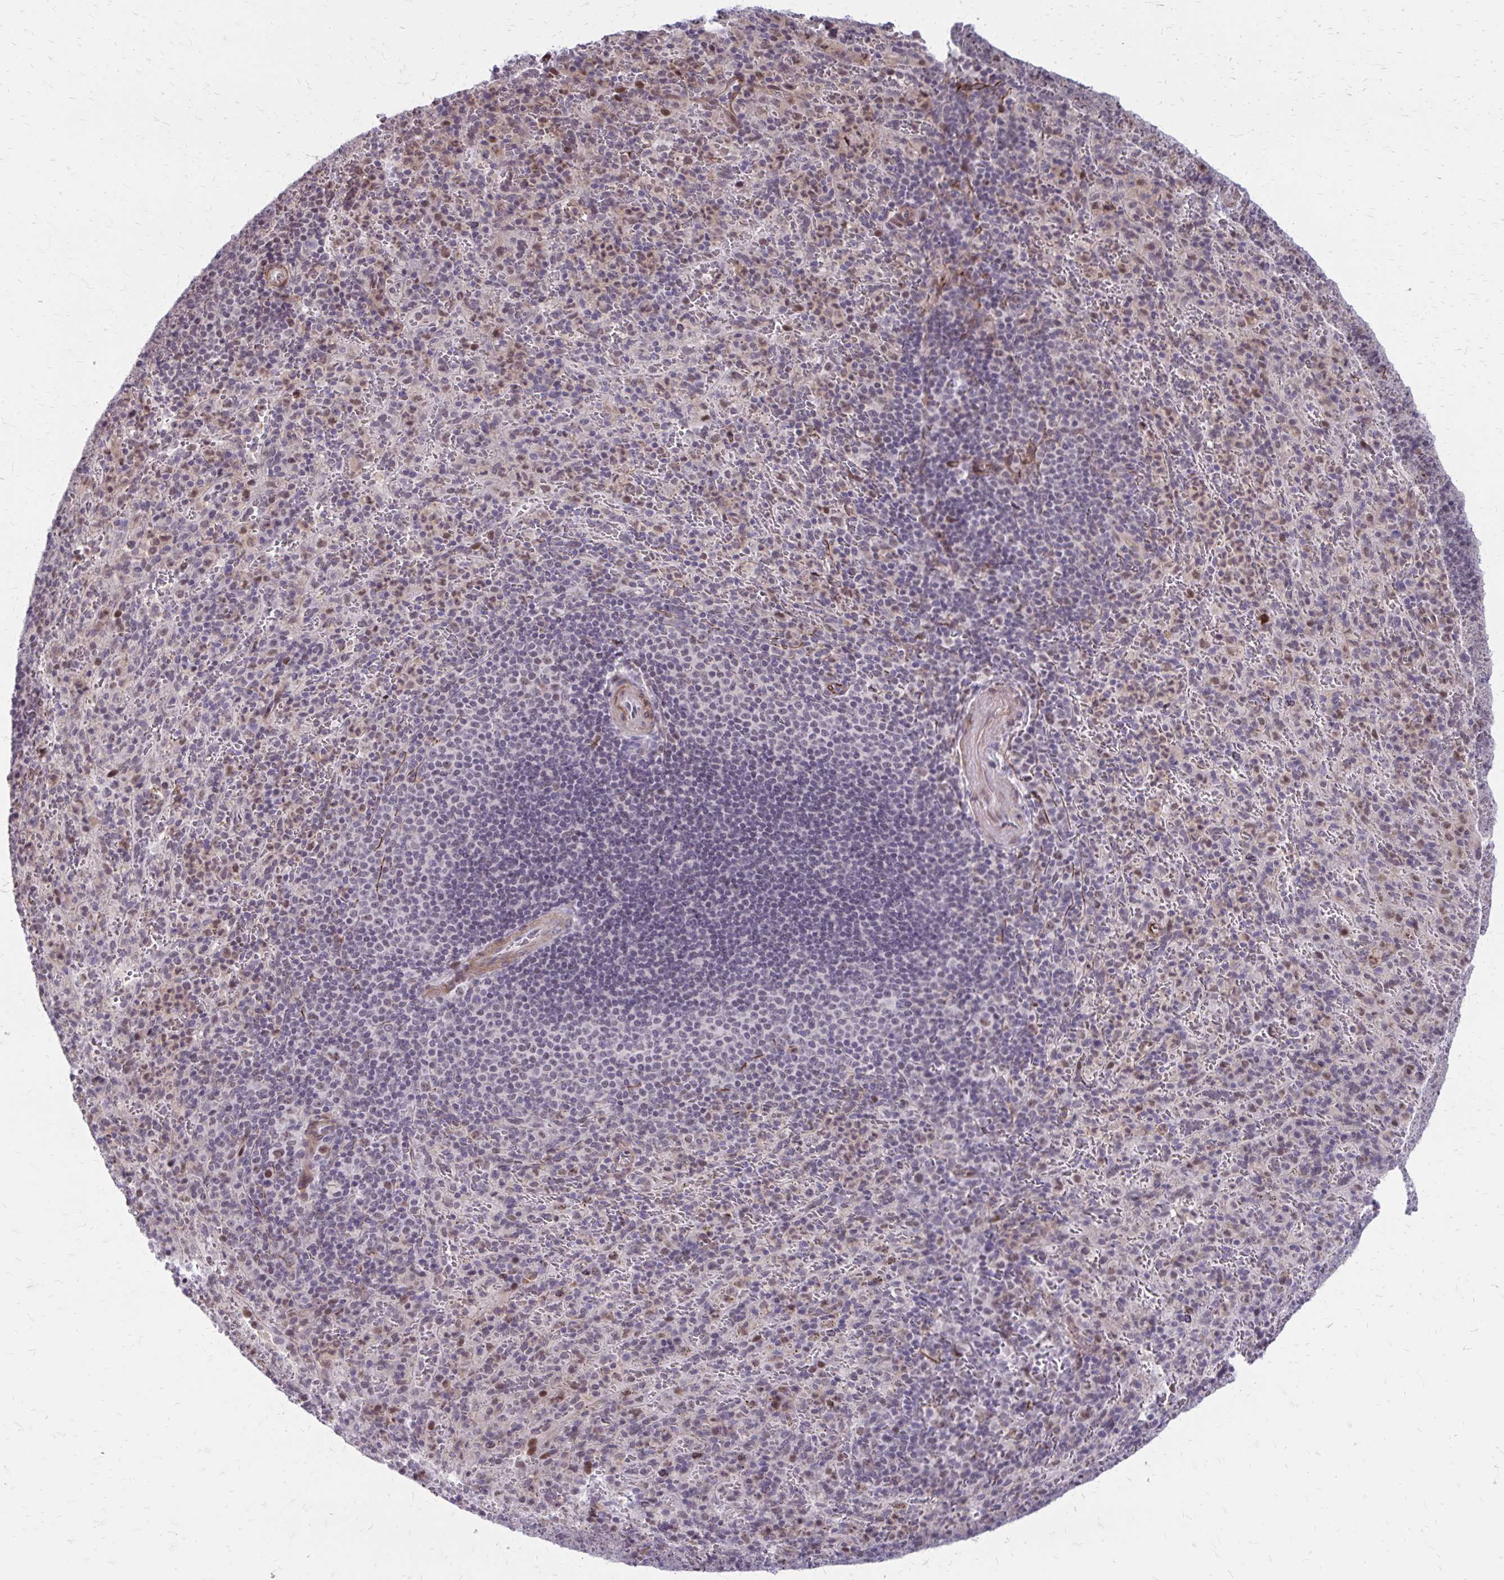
{"staining": {"intensity": "moderate", "quantity": "<25%", "location": "nuclear"}, "tissue": "spleen", "cell_type": "Cells in red pulp", "image_type": "normal", "snomed": [{"axis": "morphology", "description": "Normal tissue, NOS"}, {"axis": "topography", "description": "Spleen"}], "caption": "Immunohistochemistry (DAB (3,3'-diaminobenzidine)) staining of benign spleen exhibits moderate nuclear protein expression in about <25% of cells in red pulp.", "gene": "ANKRD30B", "patient": {"sex": "male", "age": 57}}